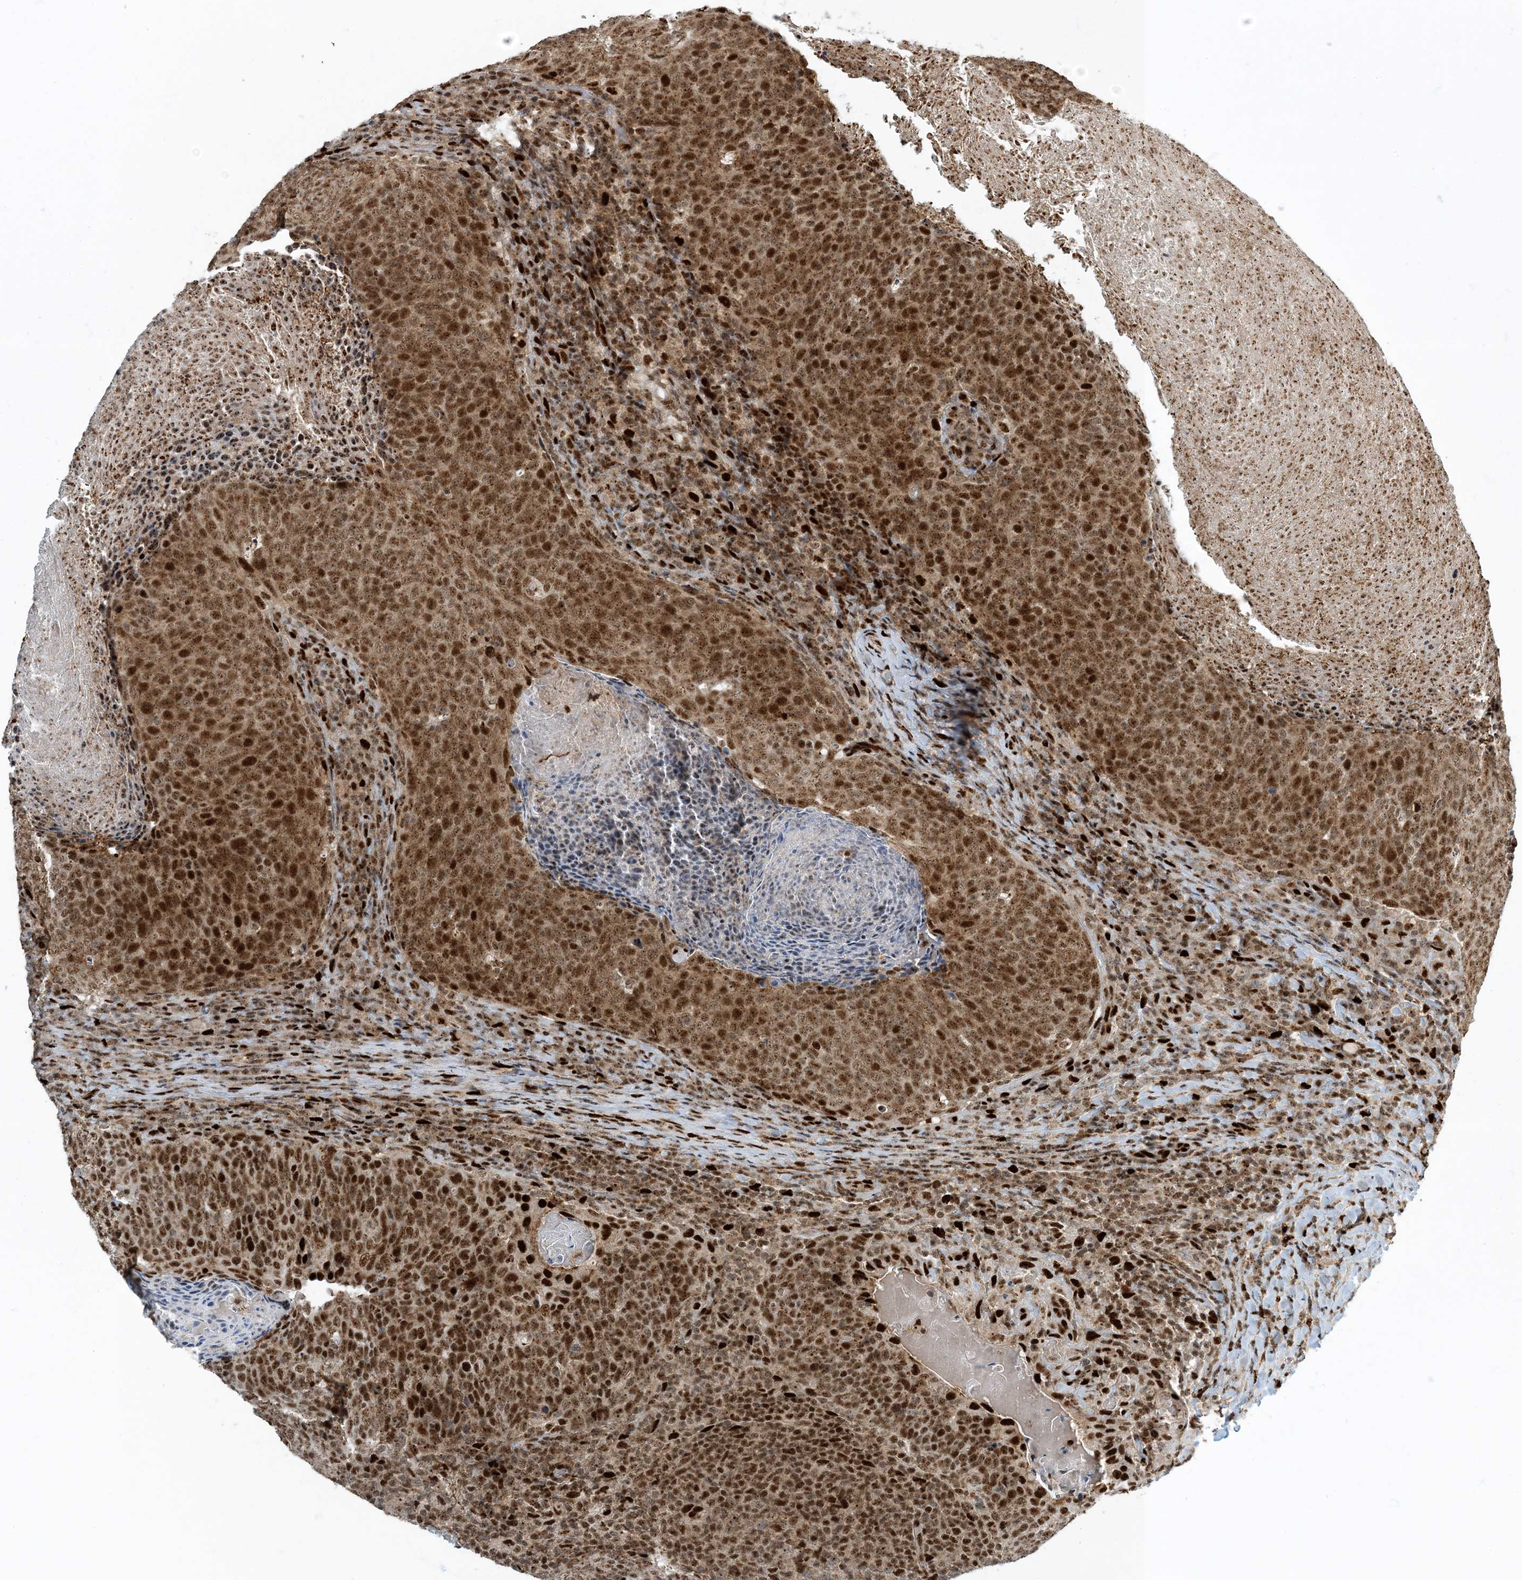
{"staining": {"intensity": "moderate", "quantity": ">75%", "location": "cytoplasmic/membranous,nuclear"}, "tissue": "head and neck cancer", "cell_type": "Tumor cells", "image_type": "cancer", "snomed": [{"axis": "morphology", "description": "Squamous cell carcinoma, NOS"}, {"axis": "morphology", "description": "Squamous cell carcinoma, metastatic, NOS"}, {"axis": "topography", "description": "Lymph node"}, {"axis": "topography", "description": "Head-Neck"}], "caption": "The micrograph exhibits a brown stain indicating the presence of a protein in the cytoplasmic/membranous and nuclear of tumor cells in head and neck cancer. Nuclei are stained in blue.", "gene": "MBD1", "patient": {"sex": "male", "age": 62}}